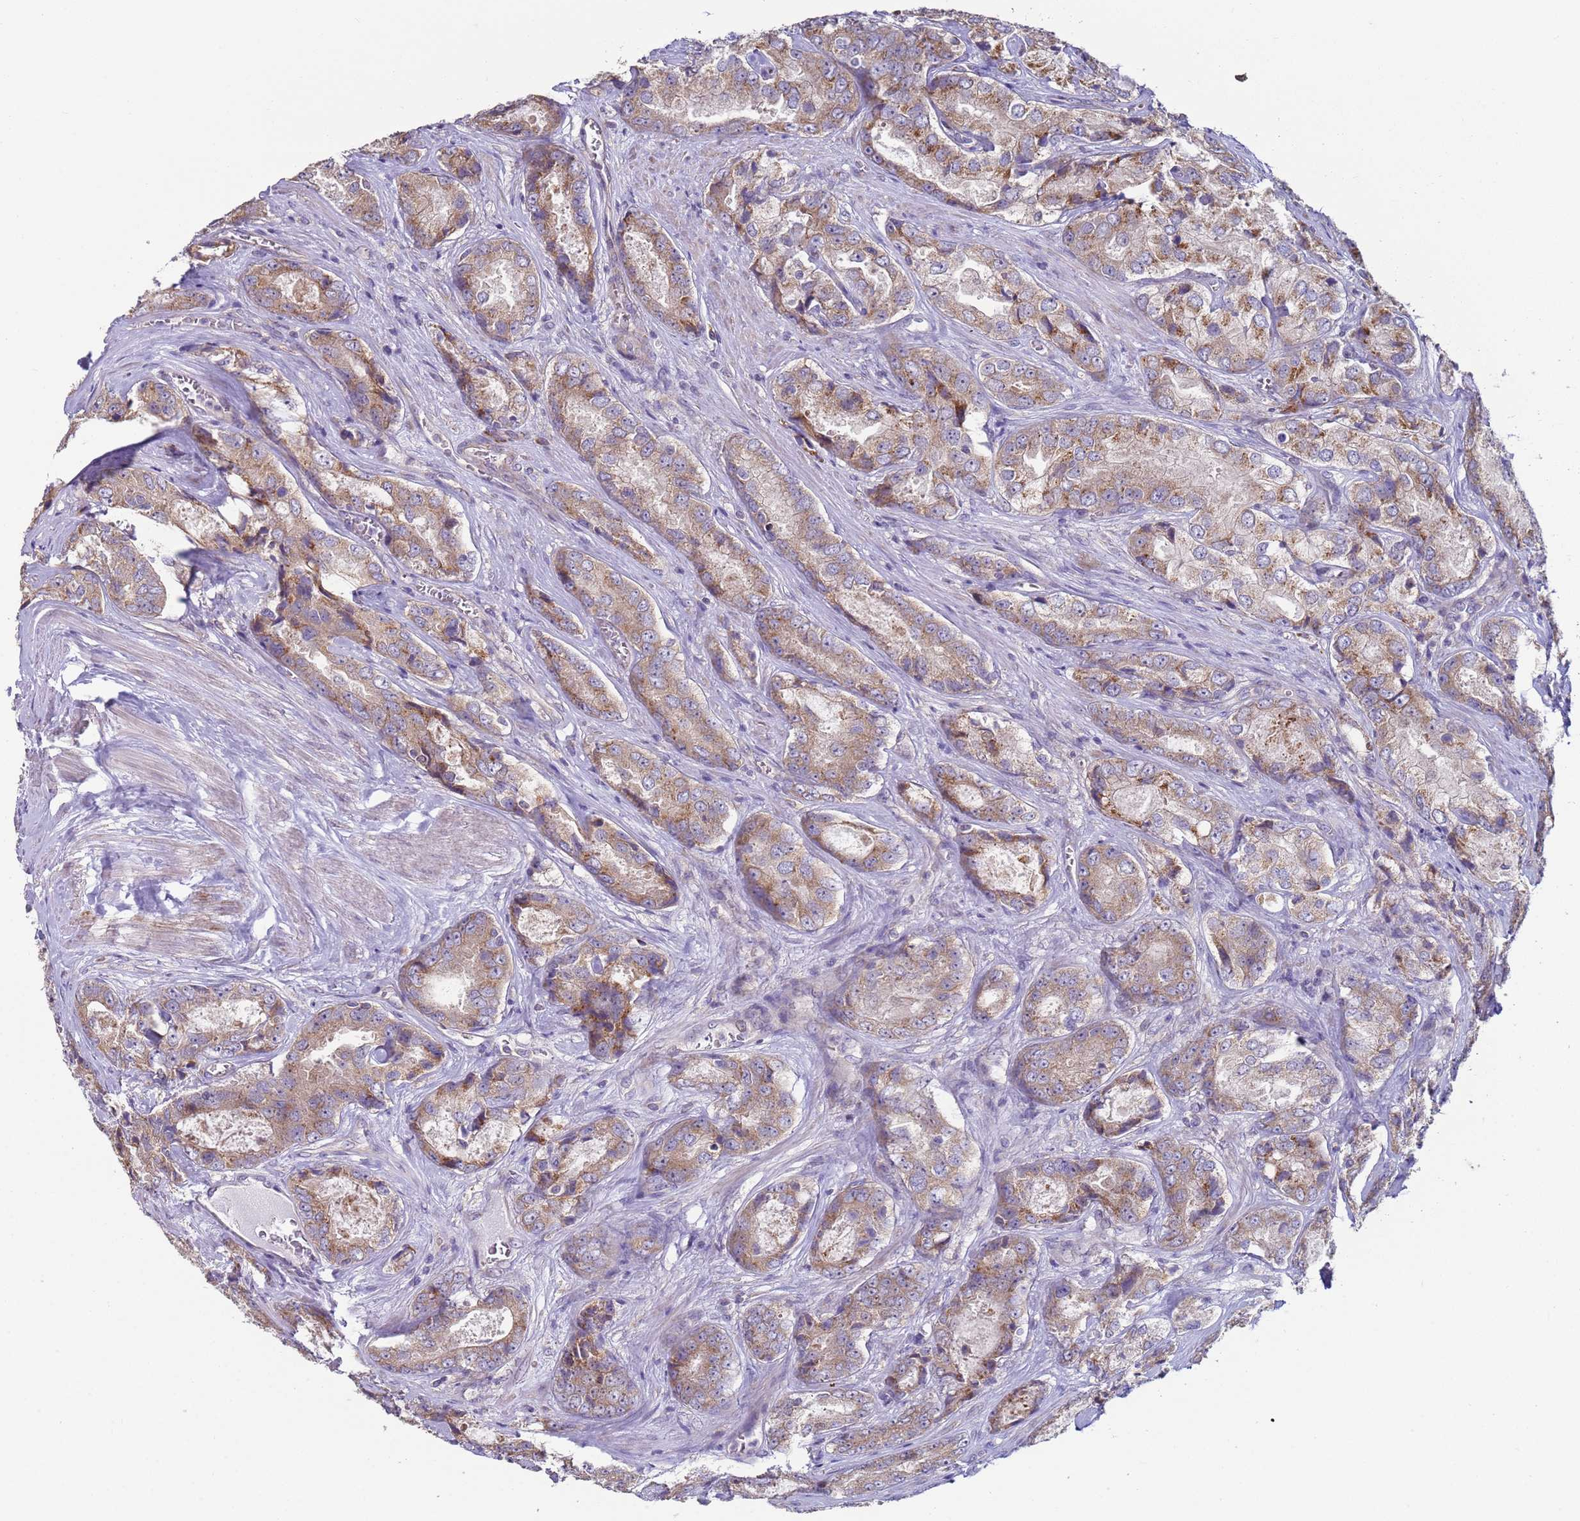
{"staining": {"intensity": "moderate", "quantity": ">75%", "location": "cytoplasmic/membranous"}, "tissue": "prostate cancer", "cell_type": "Tumor cells", "image_type": "cancer", "snomed": [{"axis": "morphology", "description": "Adenocarcinoma, Low grade"}, {"axis": "topography", "description": "Prostate"}], "caption": "Immunohistochemical staining of prostate low-grade adenocarcinoma demonstrates medium levels of moderate cytoplasmic/membranous protein positivity in approximately >75% of tumor cells.", "gene": "DIP2B", "patient": {"sex": "male", "age": 68}}